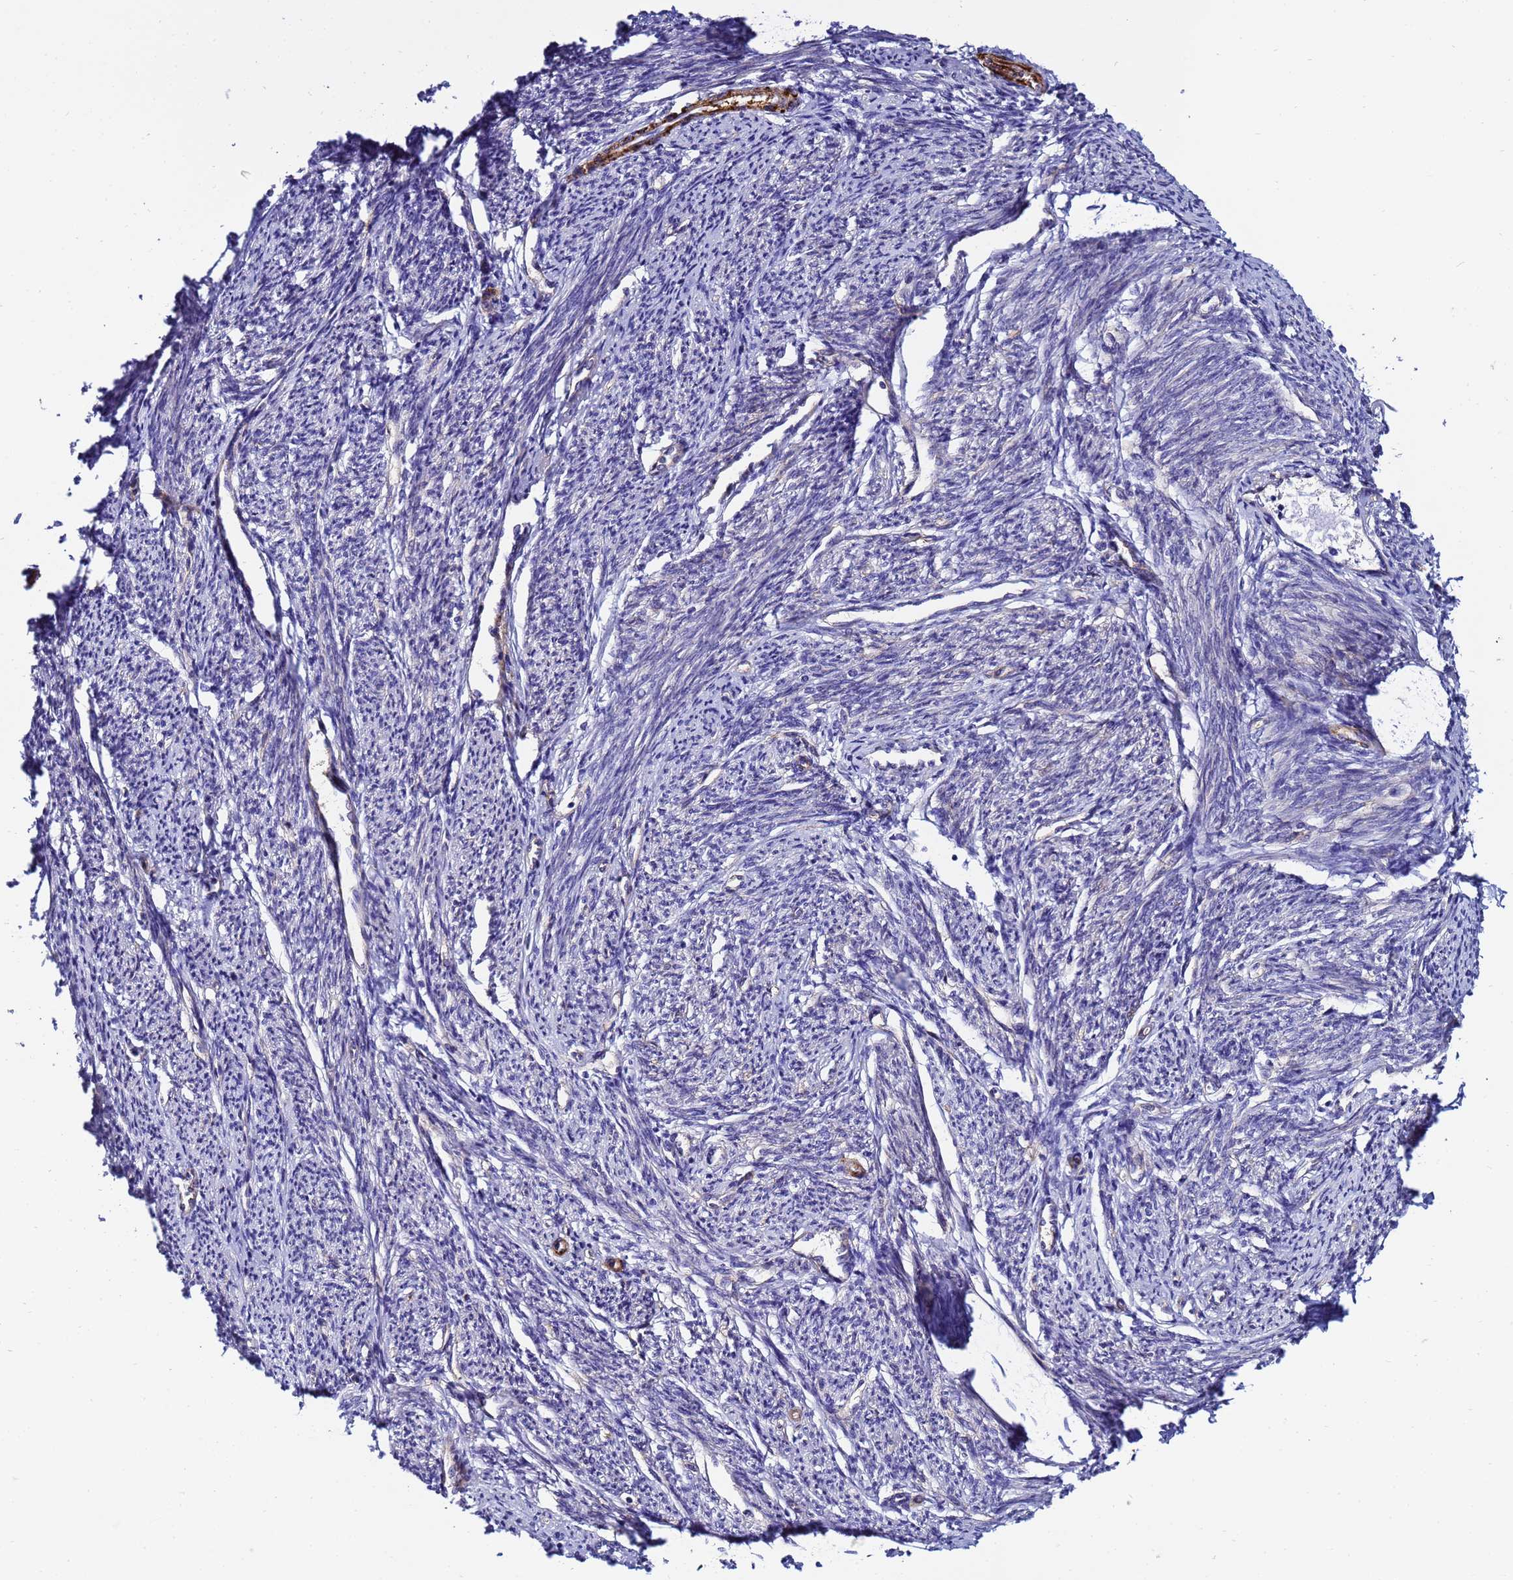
{"staining": {"intensity": "negative", "quantity": "none", "location": "none"}, "tissue": "smooth muscle", "cell_type": "Smooth muscle cells", "image_type": "normal", "snomed": [{"axis": "morphology", "description": "Normal tissue, NOS"}, {"axis": "topography", "description": "Smooth muscle"}, {"axis": "topography", "description": "Uterus"}], "caption": "This is an IHC photomicrograph of normal smooth muscle. There is no expression in smooth muscle cells.", "gene": "DEFB104A", "patient": {"sex": "female", "age": 59}}